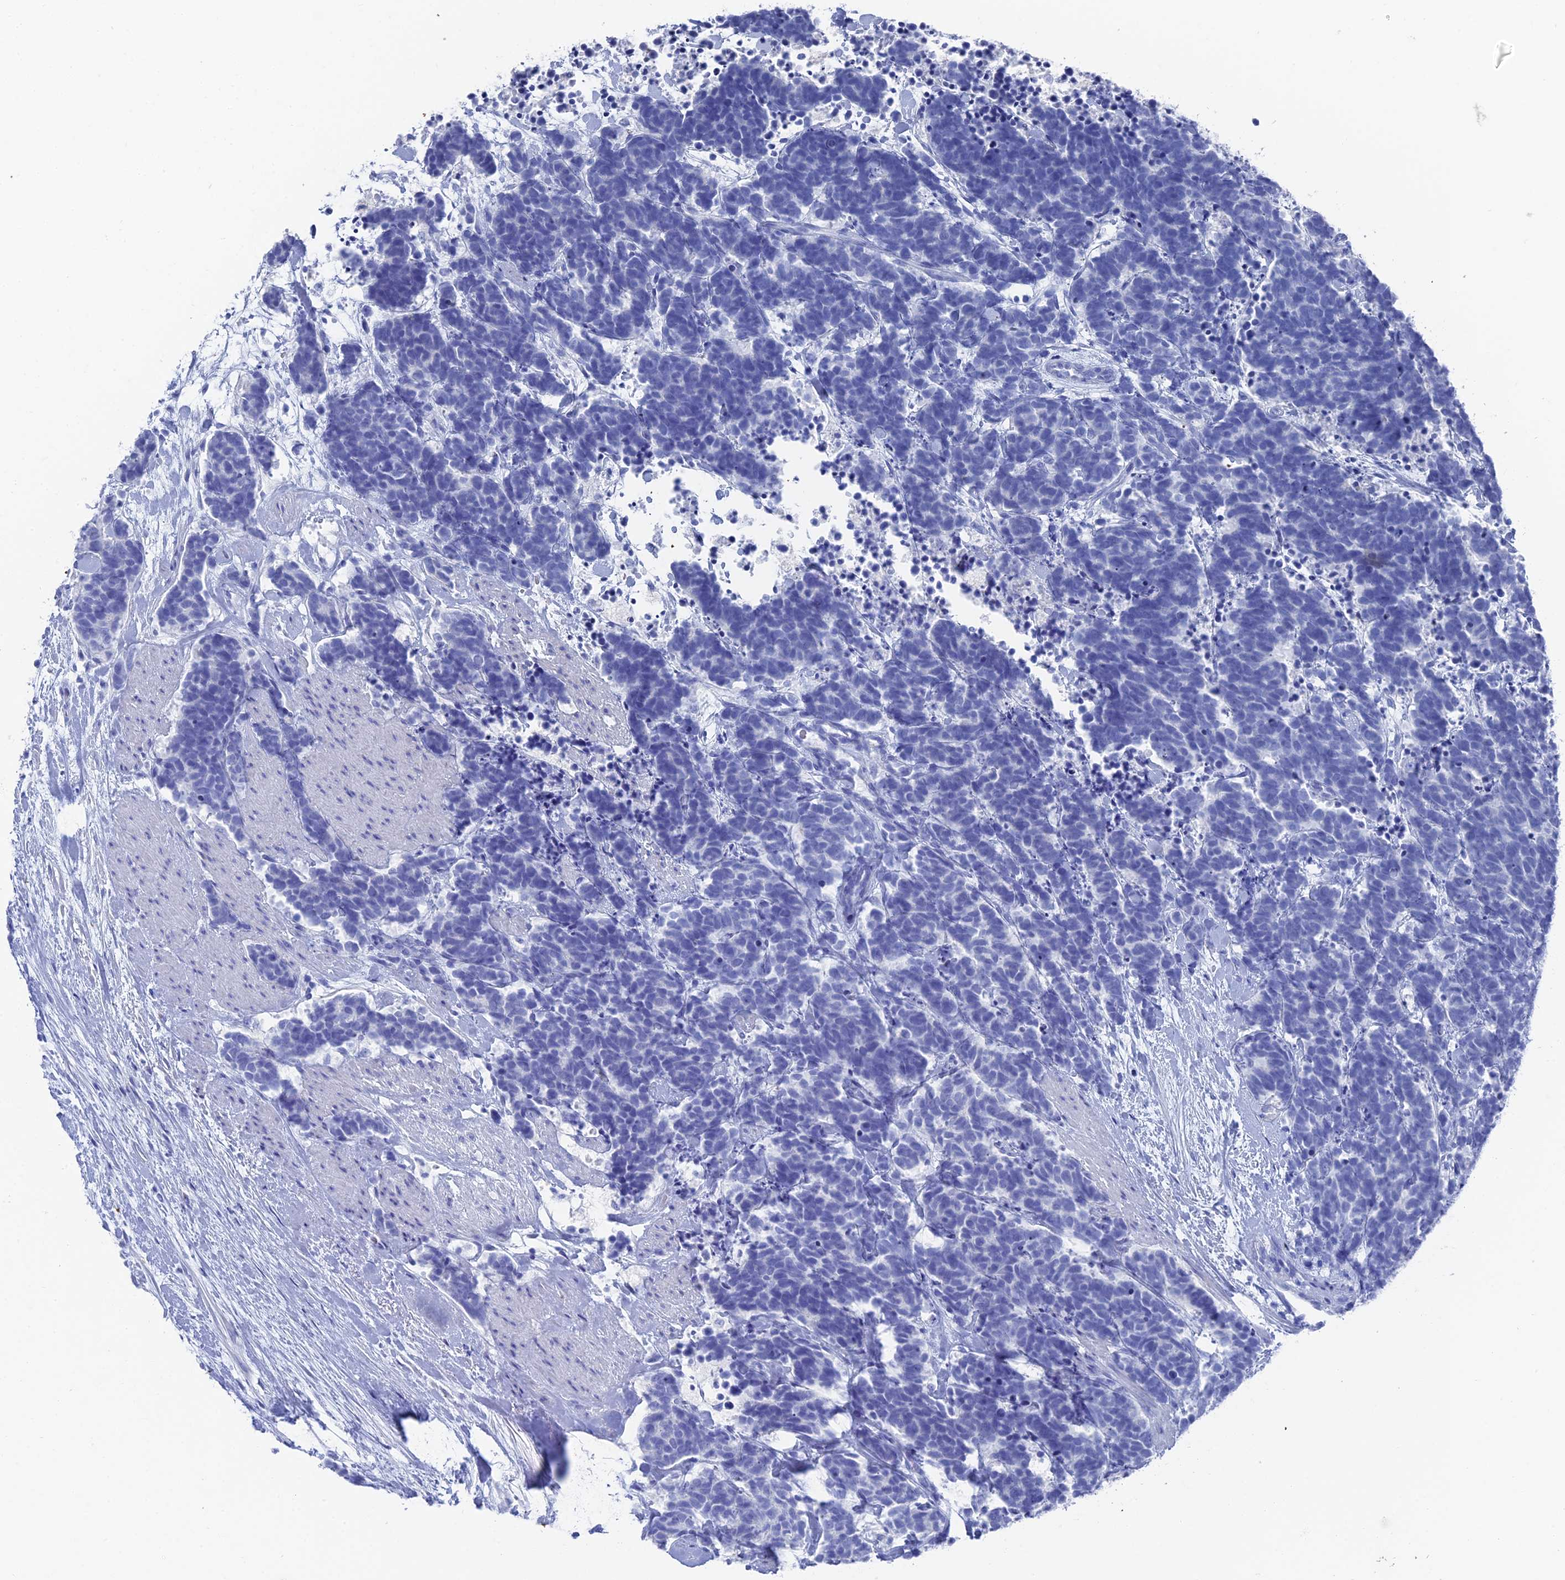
{"staining": {"intensity": "negative", "quantity": "none", "location": "none"}, "tissue": "carcinoid", "cell_type": "Tumor cells", "image_type": "cancer", "snomed": [{"axis": "morphology", "description": "Carcinoma, NOS"}, {"axis": "morphology", "description": "Carcinoid, malignant, NOS"}, {"axis": "topography", "description": "Prostate"}], "caption": "Protein analysis of carcinoid demonstrates no significant staining in tumor cells.", "gene": "ENPP3", "patient": {"sex": "male", "age": 57}}